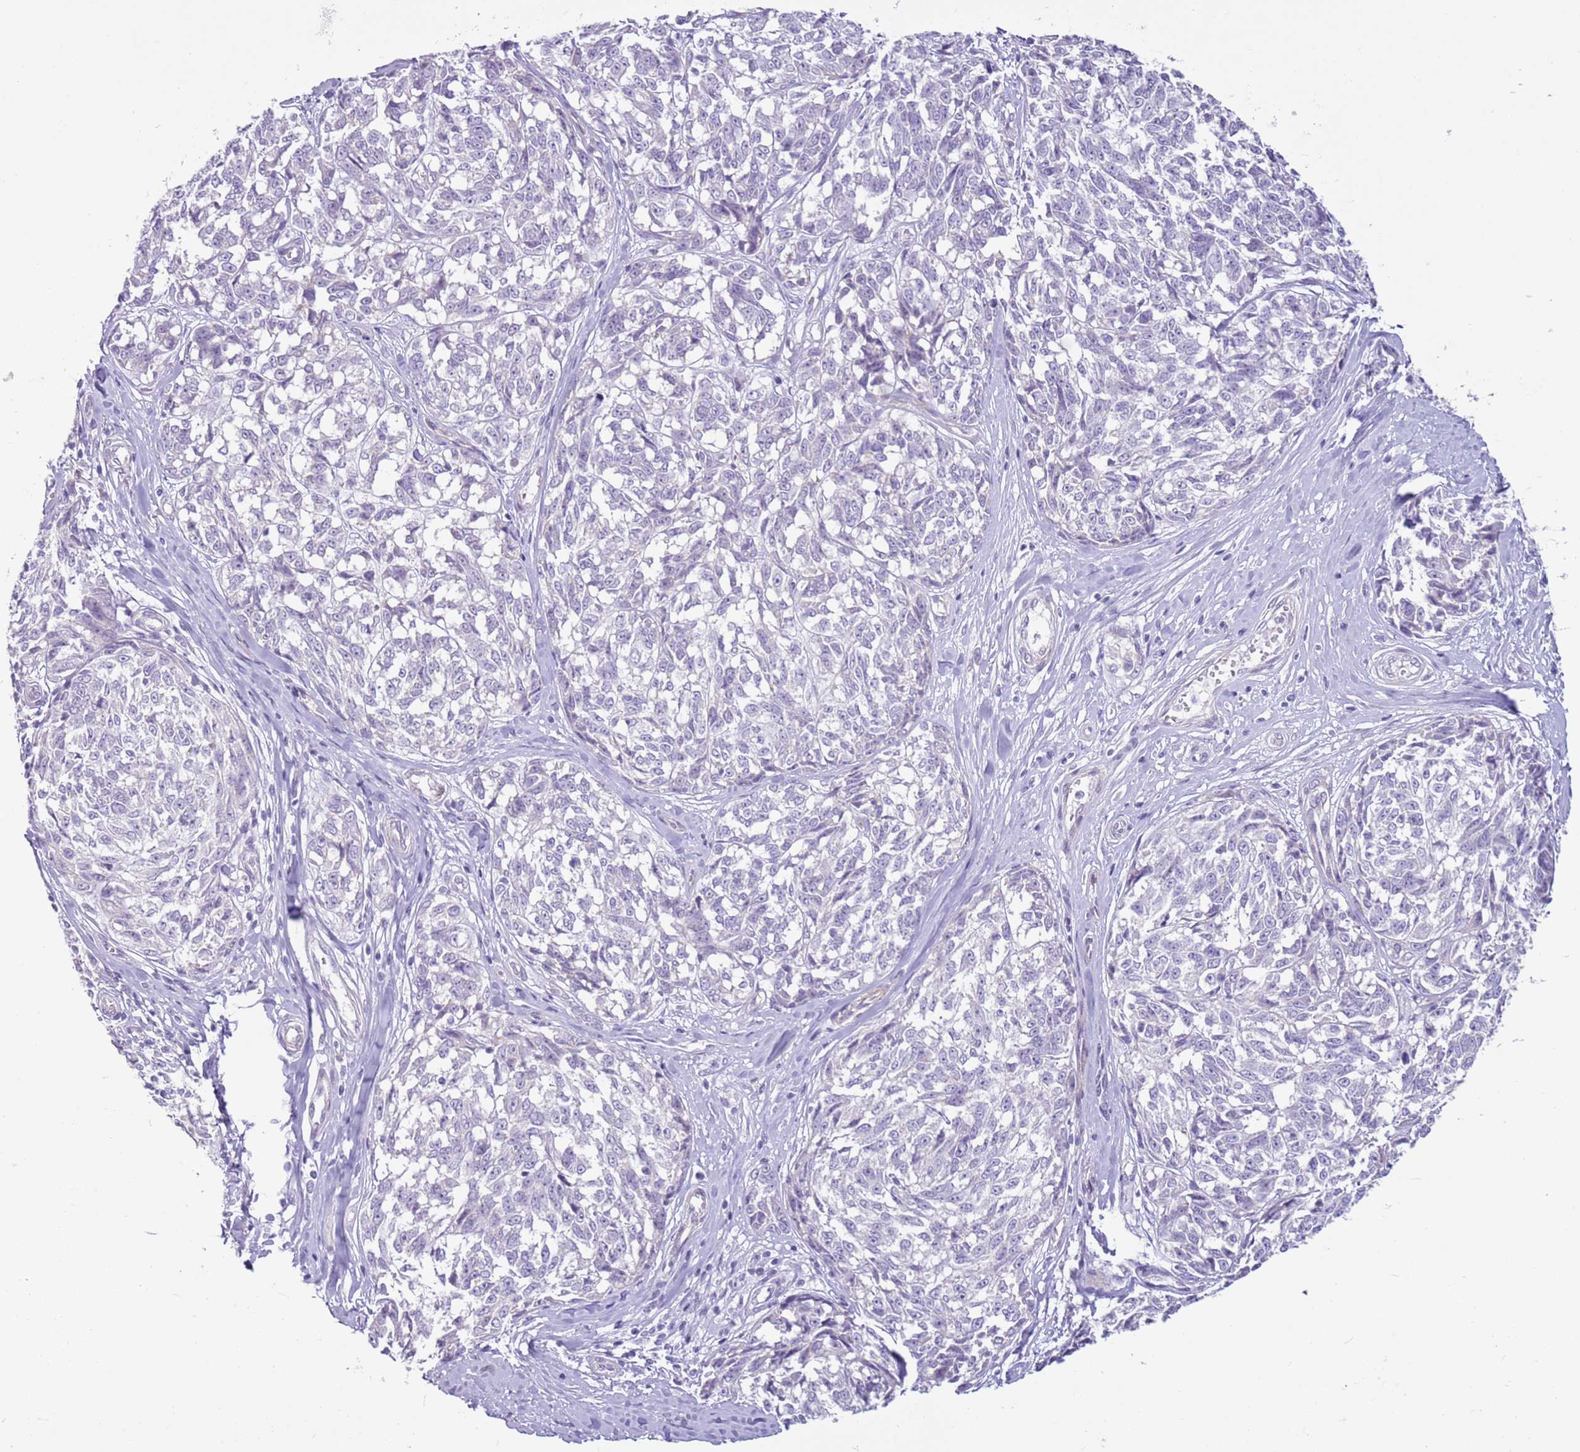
{"staining": {"intensity": "negative", "quantity": "none", "location": "none"}, "tissue": "melanoma", "cell_type": "Tumor cells", "image_type": "cancer", "snomed": [{"axis": "morphology", "description": "Normal tissue, NOS"}, {"axis": "morphology", "description": "Malignant melanoma, NOS"}, {"axis": "topography", "description": "Skin"}], "caption": "DAB immunohistochemical staining of human malignant melanoma exhibits no significant positivity in tumor cells. Nuclei are stained in blue.", "gene": "ZNF239", "patient": {"sex": "female", "age": 64}}